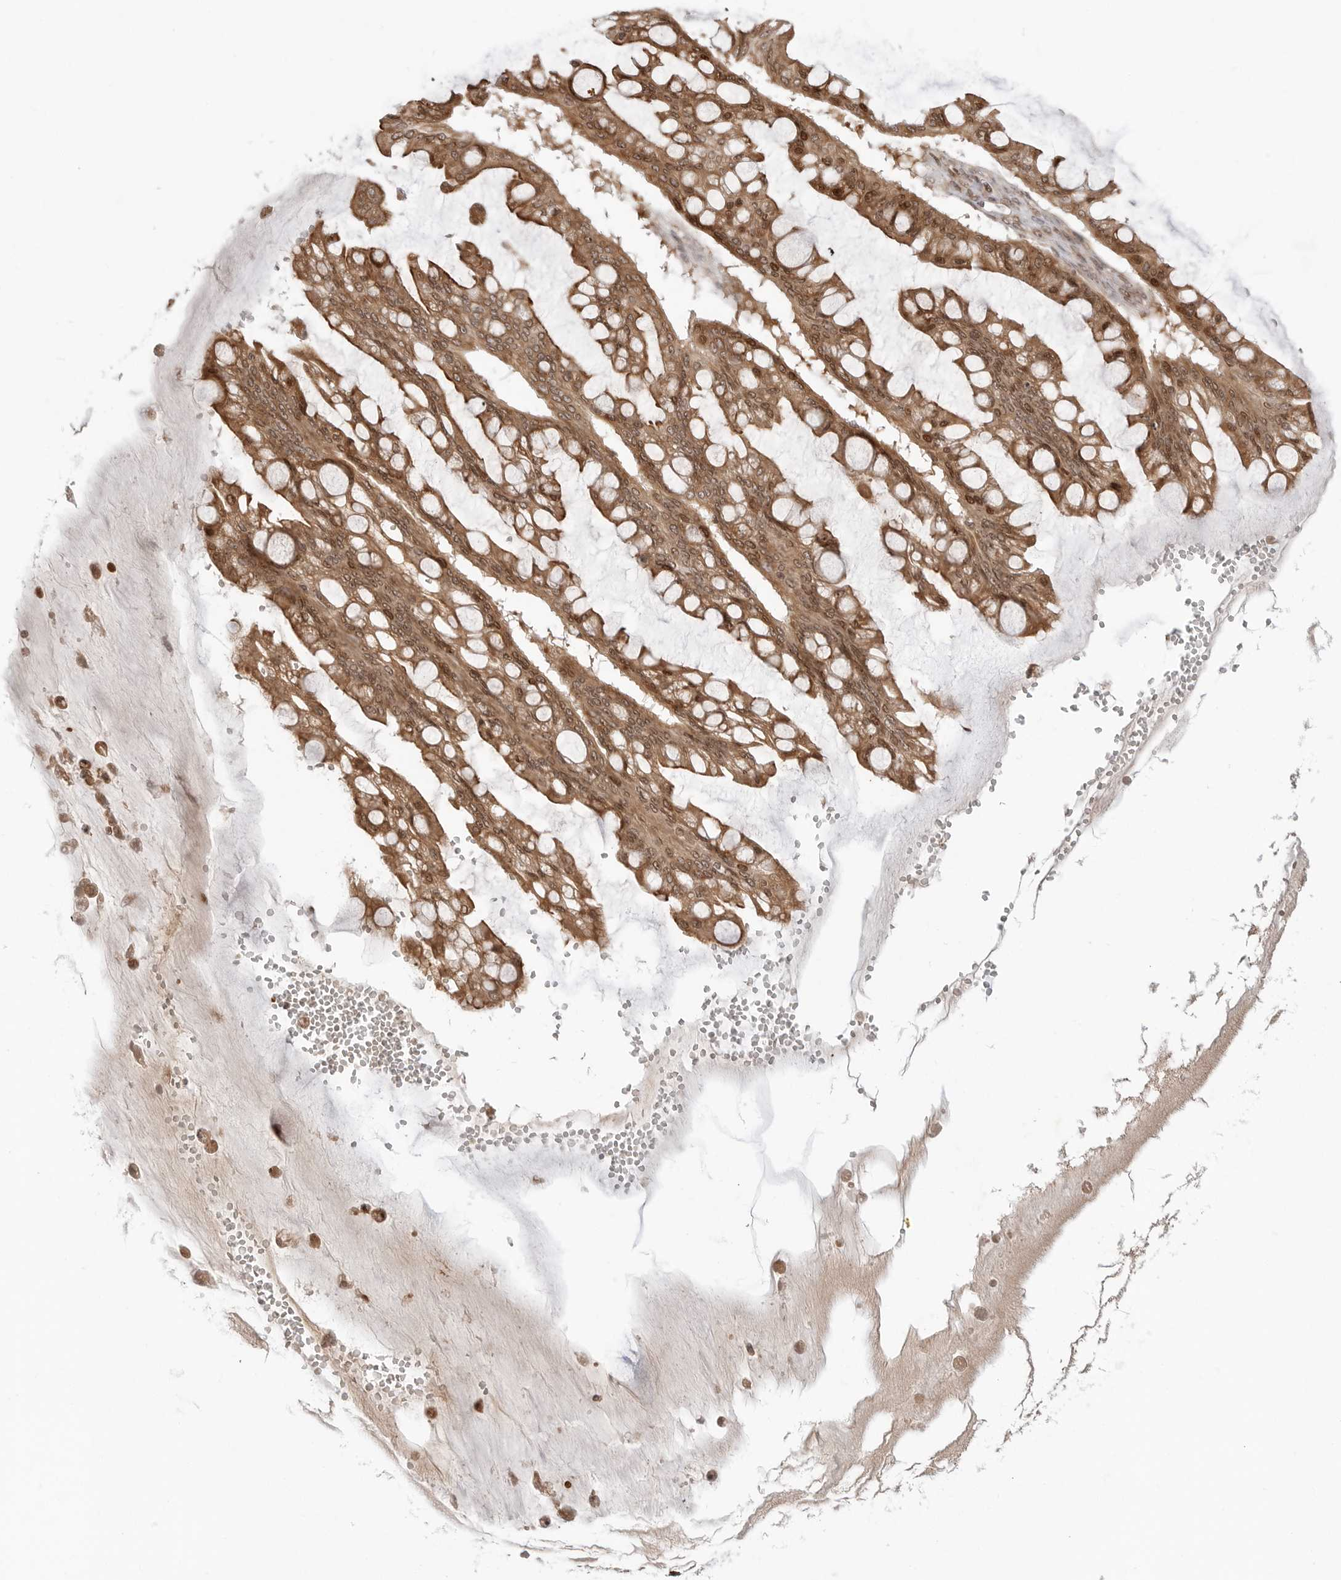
{"staining": {"intensity": "strong", "quantity": ">75%", "location": "cytoplasmic/membranous,nuclear"}, "tissue": "ovarian cancer", "cell_type": "Tumor cells", "image_type": "cancer", "snomed": [{"axis": "morphology", "description": "Cystadenocarcinoma, mucinous, NOS"}, {"axis": "topography", "description": "Ovary"}], "caption": "Immunohistochemical staining of human mucinous cystadenocarcinoma (ovarian) reveals high levels of strong cytoplasmic/membranous and nuclear expression in approximately >75% of tumor cells.", "gene": "TIPRL", "patient": {"sex": "female", "age": 73}}